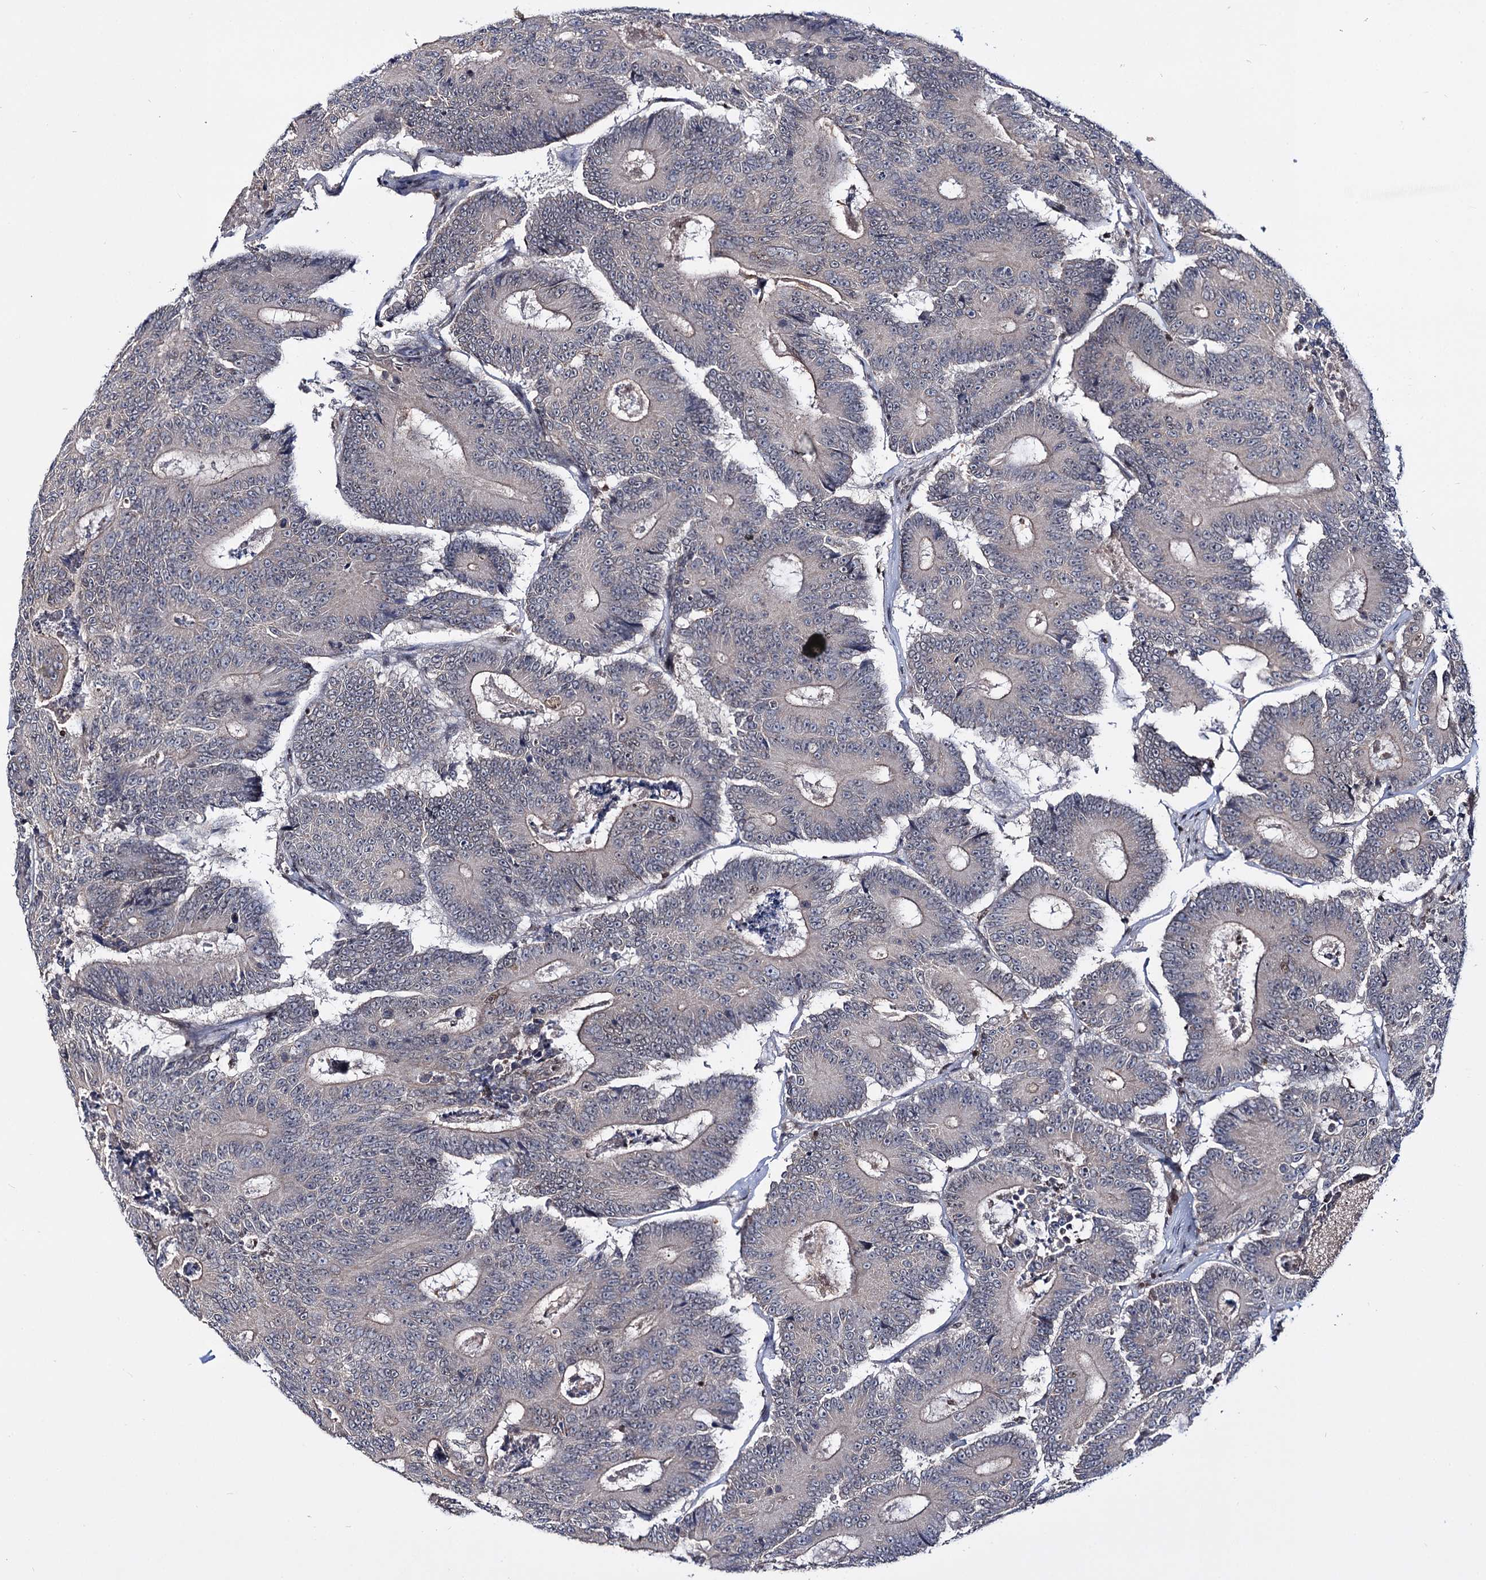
{"staining": {"intensity": "weak", "quantity": "<25%", "location": "nuclear"}, "tissue": "colorectal cancer", "cell_type": "Tumor cells", "image_type": "cancer", "snomed": [{"axis": "morphology", "description": "Adenocarcinoma, NOS"}, {"axis": "topography", "description": "Colon"}], "caption": "The immunohistochemistry histopathology image has no significant staining in tumor cells of colorectal cancer (adenocarcinoma) tissue.", "gene": "SMCHD1", "patient": {"sex": "male", "age": 83}}